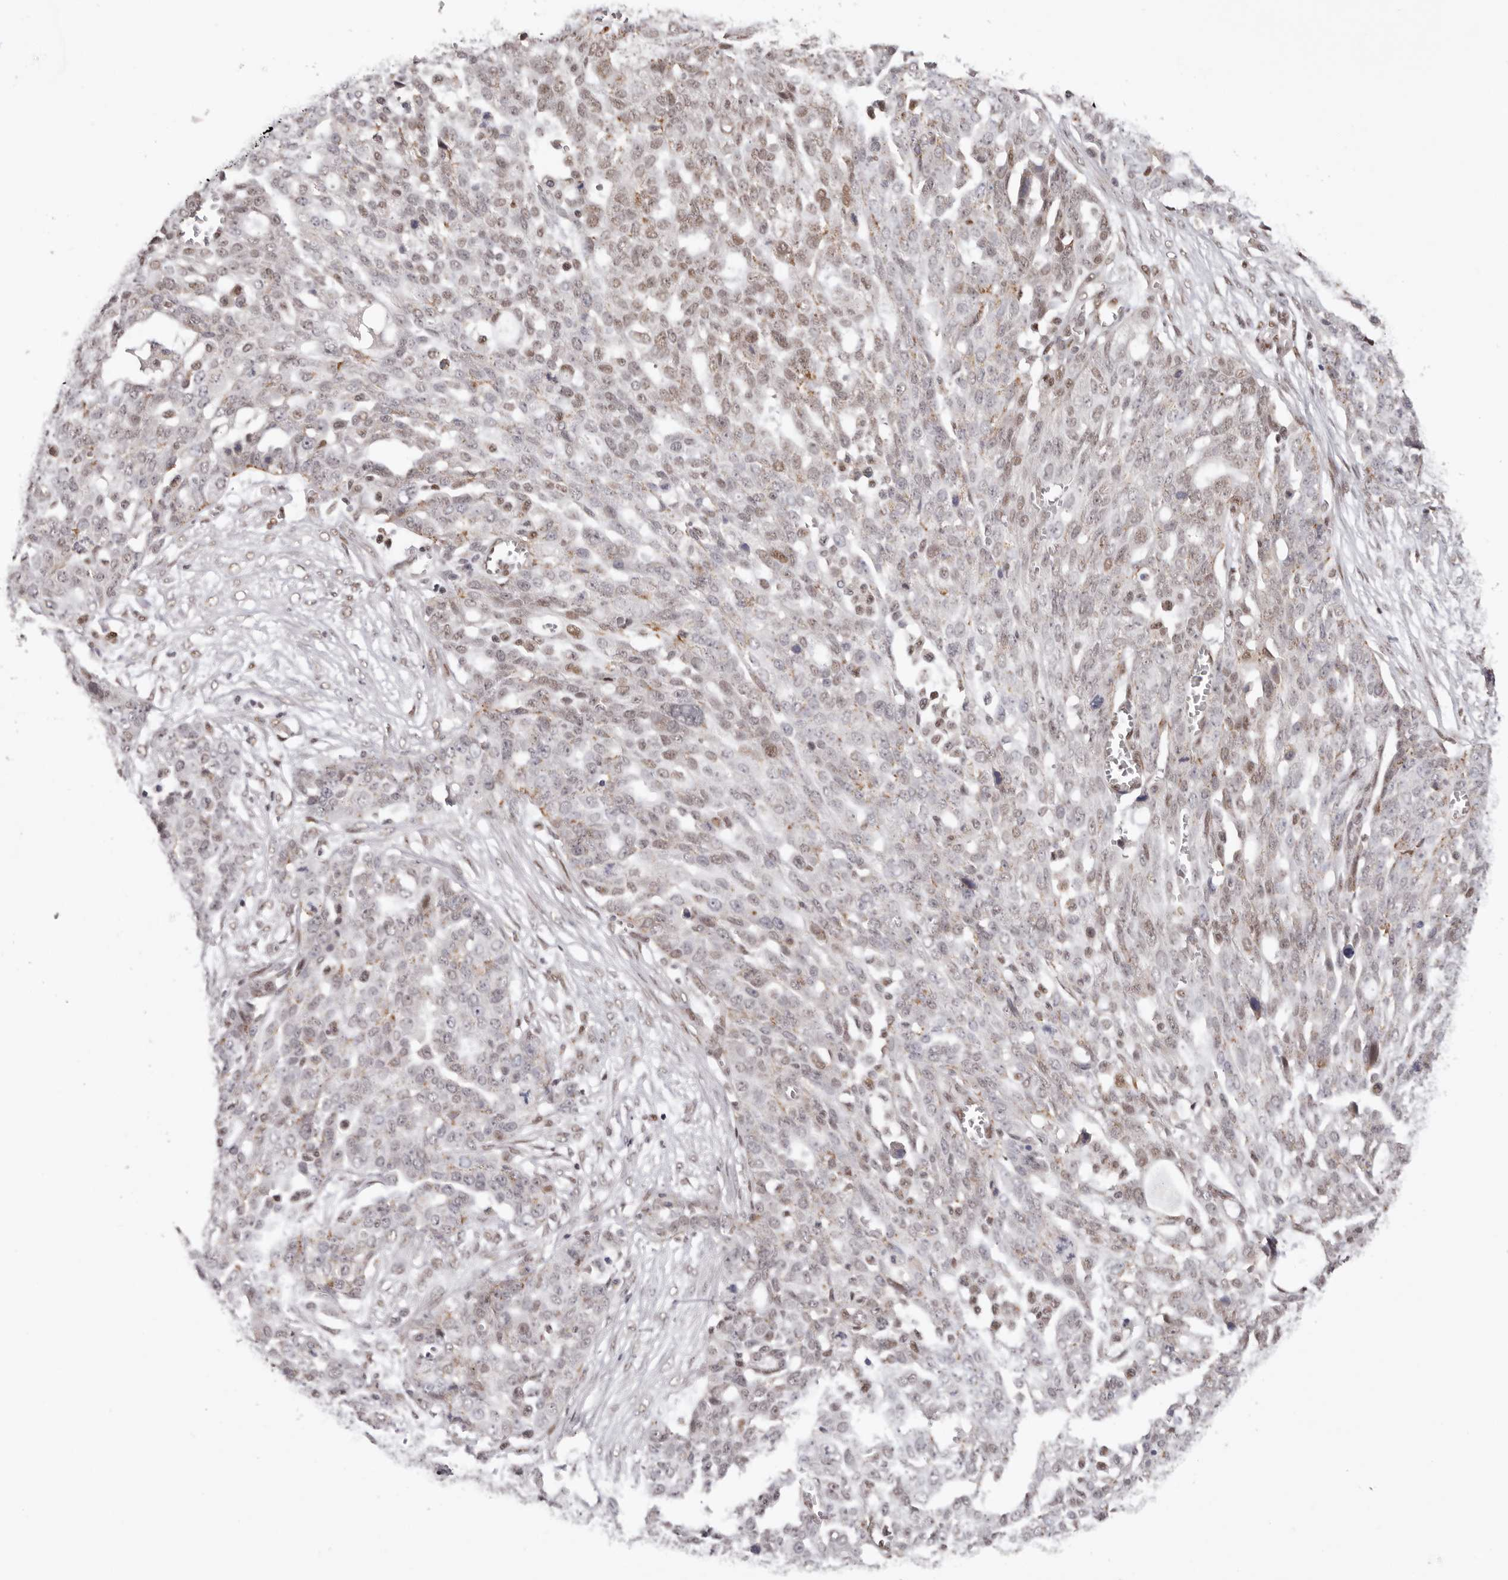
{"staining": {"intensity": "weak", "quantity": "25%-75%", "location": "nuclear"}, "tissue": "ovarian cancer", "cell_type": "Tumor cells", "image_type": "cancer", "snomed": [{"axis": "morphology", "description": "Cystadenocarcinoma, serous, NOS"}, {"axis": "topography", "description": "Soft tissue"}, {"axis": "topography", "description": "Ovary"}], "caption": "Immunohistochemical staining of ovarian cancer (serous cystadenocarcinoma) shows weak nuclear protein expression in about 25%-75% of tumor cells.", "gene": "SMAD7", "patient": {"sex": "female", "age": 57}}